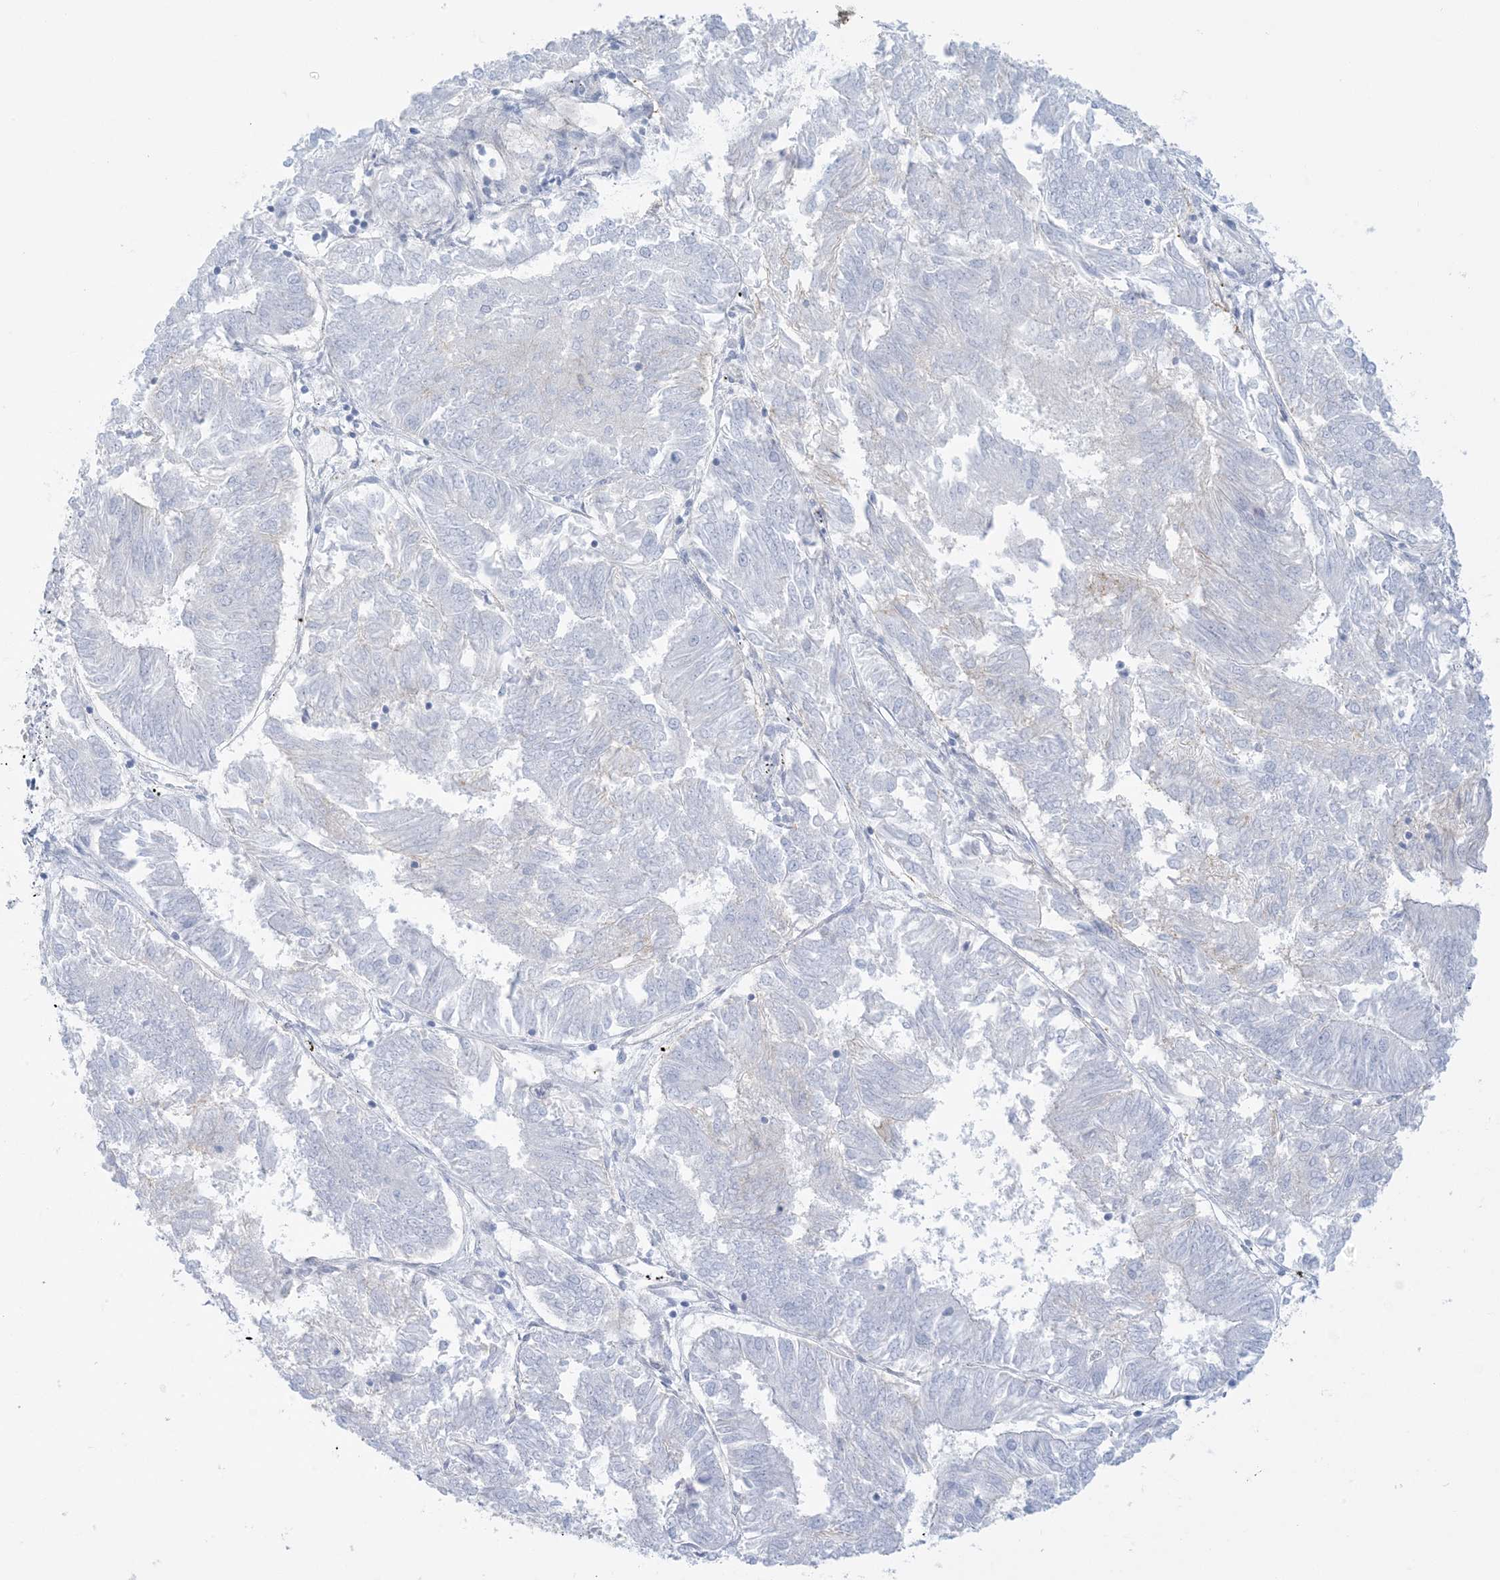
{"staining": {"intensity": "negative", "quantity": "none", "location": "none"}, "tissue": "endometrial cancer", "cell_type": "Tumor cells", "image_type": "cancer", "snomed": [{"axis": "morphology", "description": "Adenocarcinoma, NOS"}, {"axis": "topography", "description": "Endometrium"}], "caption": "Immunohistochemistry micrograph of human endometrial cancer (adenocarcinoma) stained for a protein (brown), which displays no positivity in tumor cells.", "gene": "AGXT", "patient": {"sex": "female", "age": 58}}